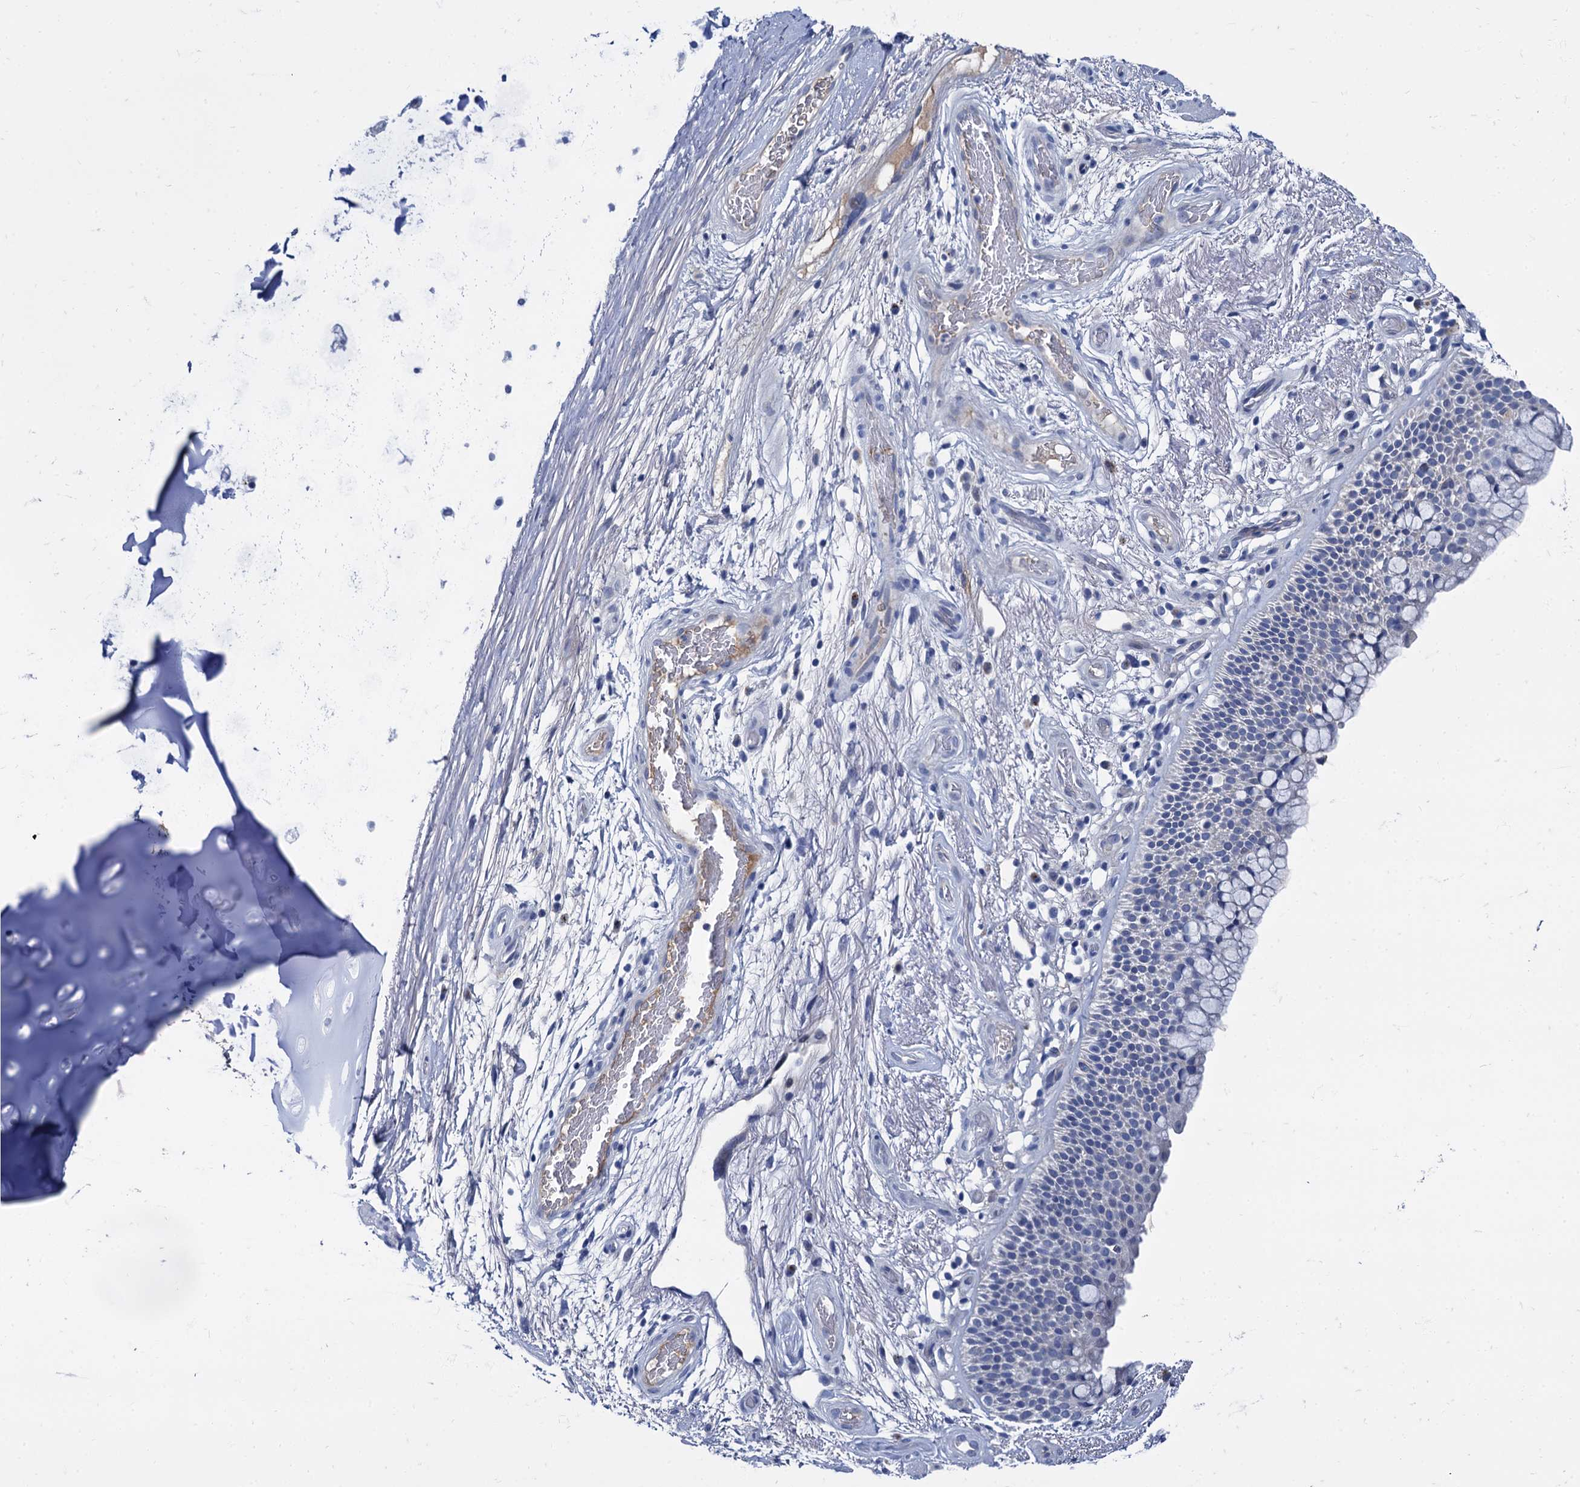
{"staining": {"intensity": "negative", "quantity": "none", "location": "none"}, "tissue": "bronchus", "cell_type": "Respiratory epithelial cells", "image_type": "normal", "snomed": [{"axis": "morphology", "description": "Normal tissue, NOS"}, {"axis": "topography", "description": "Bronchus"}], "caption": "Immunohistochemistry of unremarkable human bronchus shows no staining in respiratory epithelial cells. (DAB (3,3'-diaminobenzidine) immunohistochemistry (IHC) visualized using brightfield microscopy, high magnification).", "gene": "TMEM72", "patient": {"sex": "male", "age": 65}}